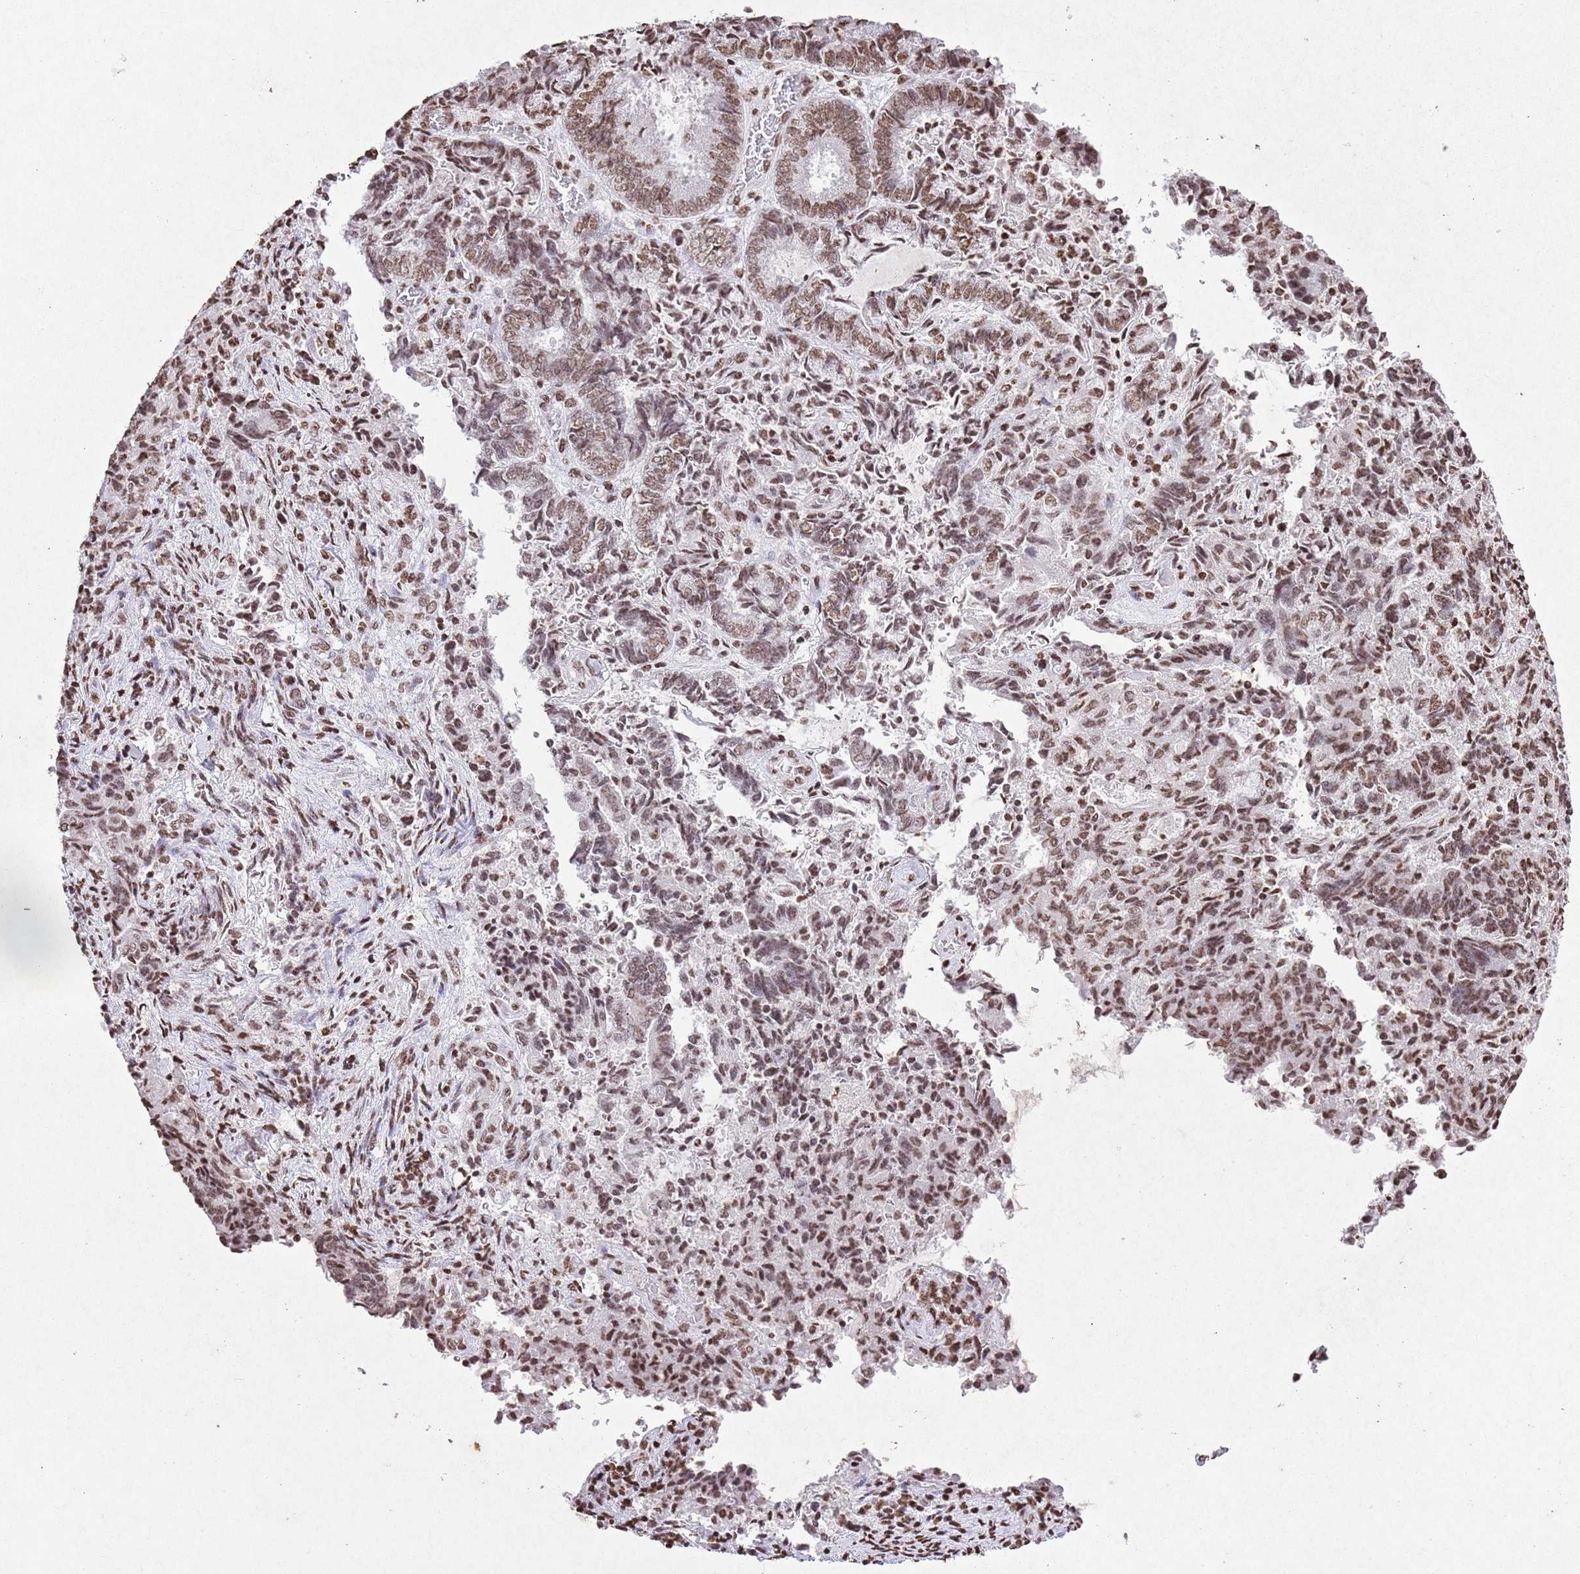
{"staining": {"intensity": "moderate", "quantity": ">75%", "location": "nuclear"}, "tissue": "endometrial cancer", "cell_type": "Tumor cells", "image_type": "cancer", "snomed": [{"axis": "morphology", "description": "Adenocarcinoma, NOS"}, {"axis": "topography", "description": "Endometrium"}], "caption": "Endometrial cancer was stained to show a protein in brown. There is medium levels of moderate nuclear positivity in about >75% of tumor cells.", "gene": "BMAL1", "patient": {"sex": "female", "age": 80}}